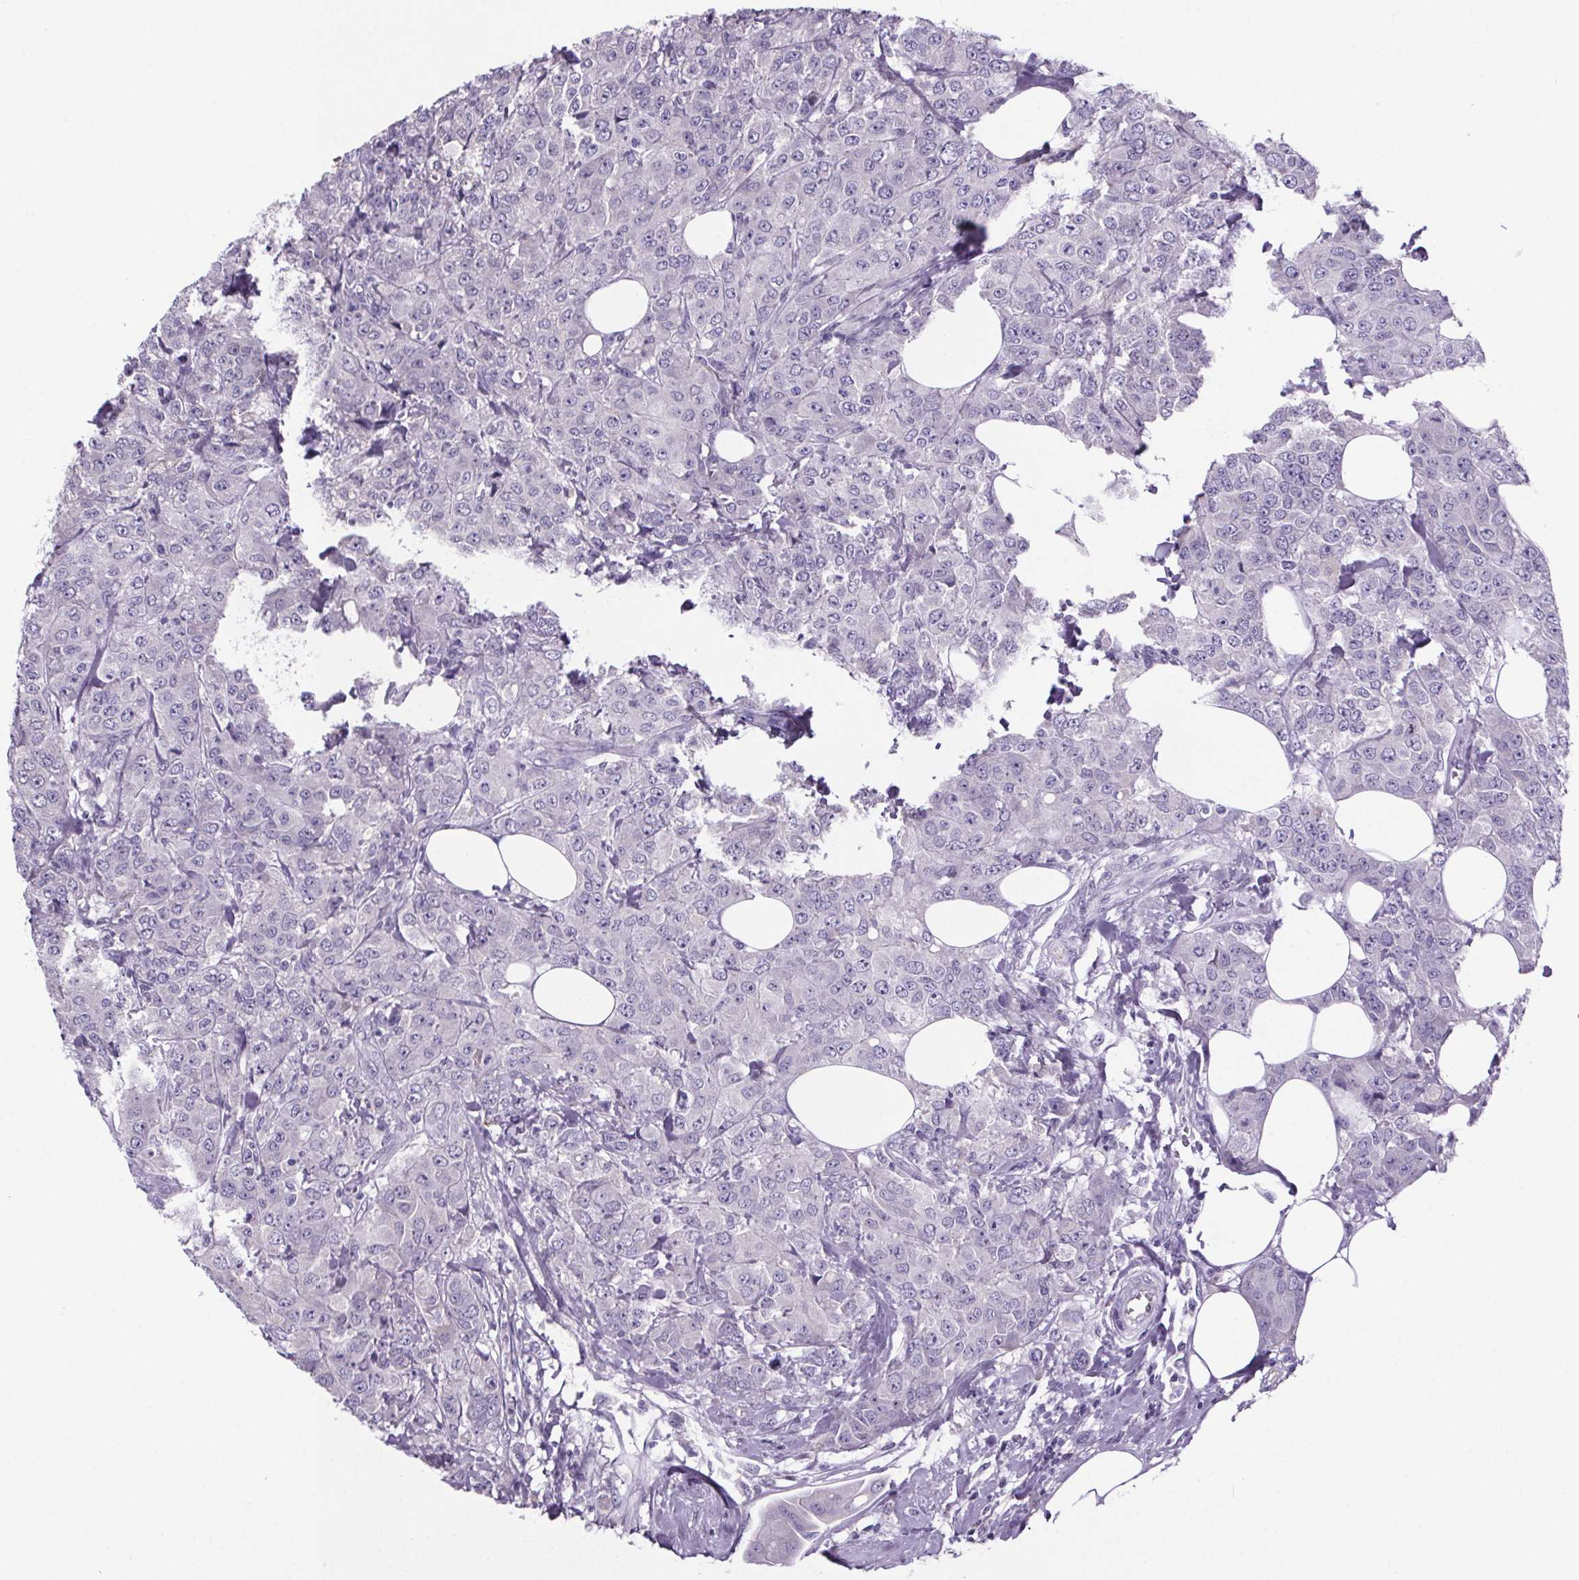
{"staining": {"intensity": "negative", "quantity": "none", "location": "none"}, "tissue": "breast cancer", "cell_type": "Tumor cells", "image_type": "cancer", "snomed": [{"axis": "morphology", "description": "Normal tissue, NOS"}, {"axis": "morphology", "description": "Duct carcinoma"}, {"axis": "topography", "description": "Breast"}], "caption": "High power microscopy image of an immunohistochemistry (IHC) photomicrograph of breast infiltrating ductal carcinoma, revealing no significant staining in tumor cells. (DAB immunohistochemistry (IHC) with hematoxylin counter stain).", "gene": "CUBN", "patient": {"sex": "female", "age": 43}}